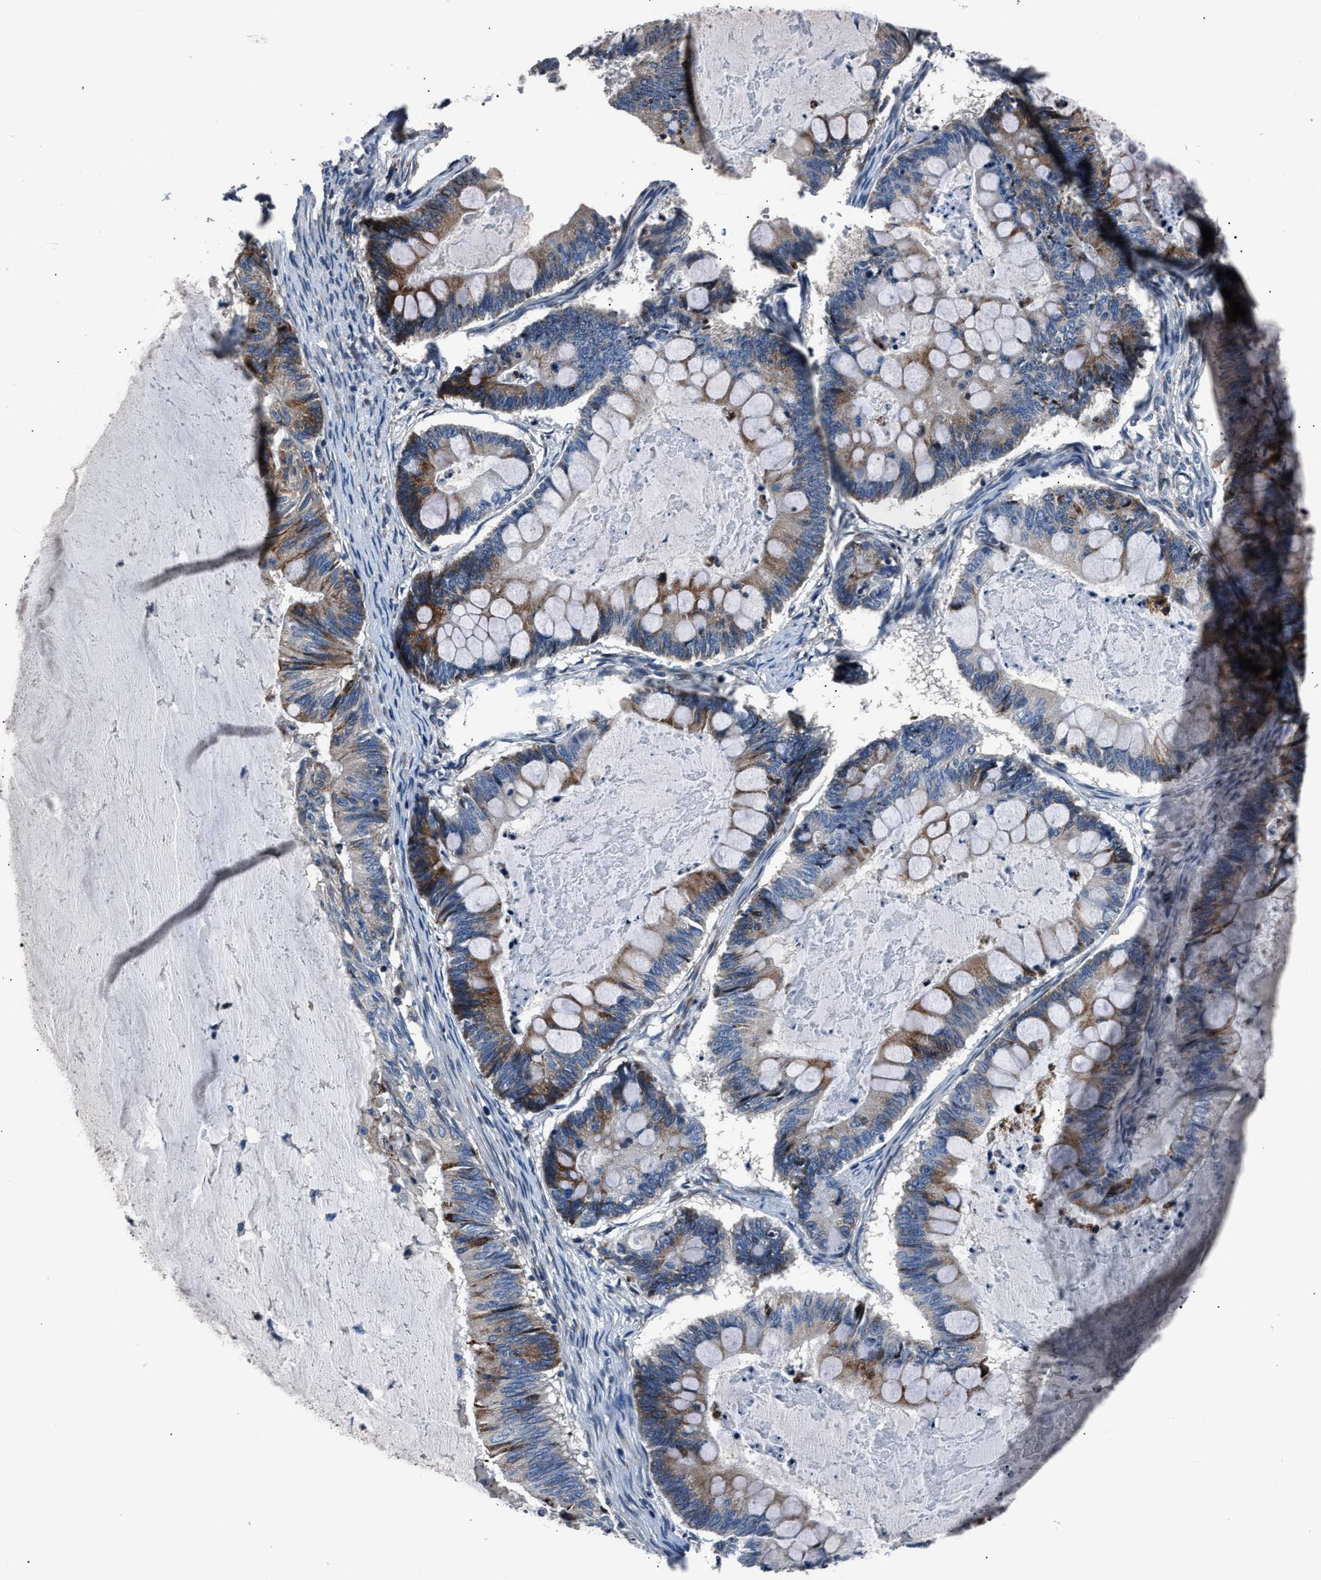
{"staining": {"intensity": "strong", "quantity": "25%-75%", "location": "cytoplasmic/membranous"}, "tissue": "ovarian cancer", "cell_type": "Tumor cells", "image_type": "cancer", "snomed": [{"axis": "morphology", "description": "Cystadenocarcinoma, mucinous, NOS"}, {"axis": "topography", "description": "Ovary"}], "caption": "Immunohistochemistry of human ovarian mucinous cystadenocarcinoma reveals high levels of strong cytoplasmic/membranous positivity in about 25%-75% of tumor cells.", "gene": "DNAJC24", "patient": {"sex": "female", "age": 61}}